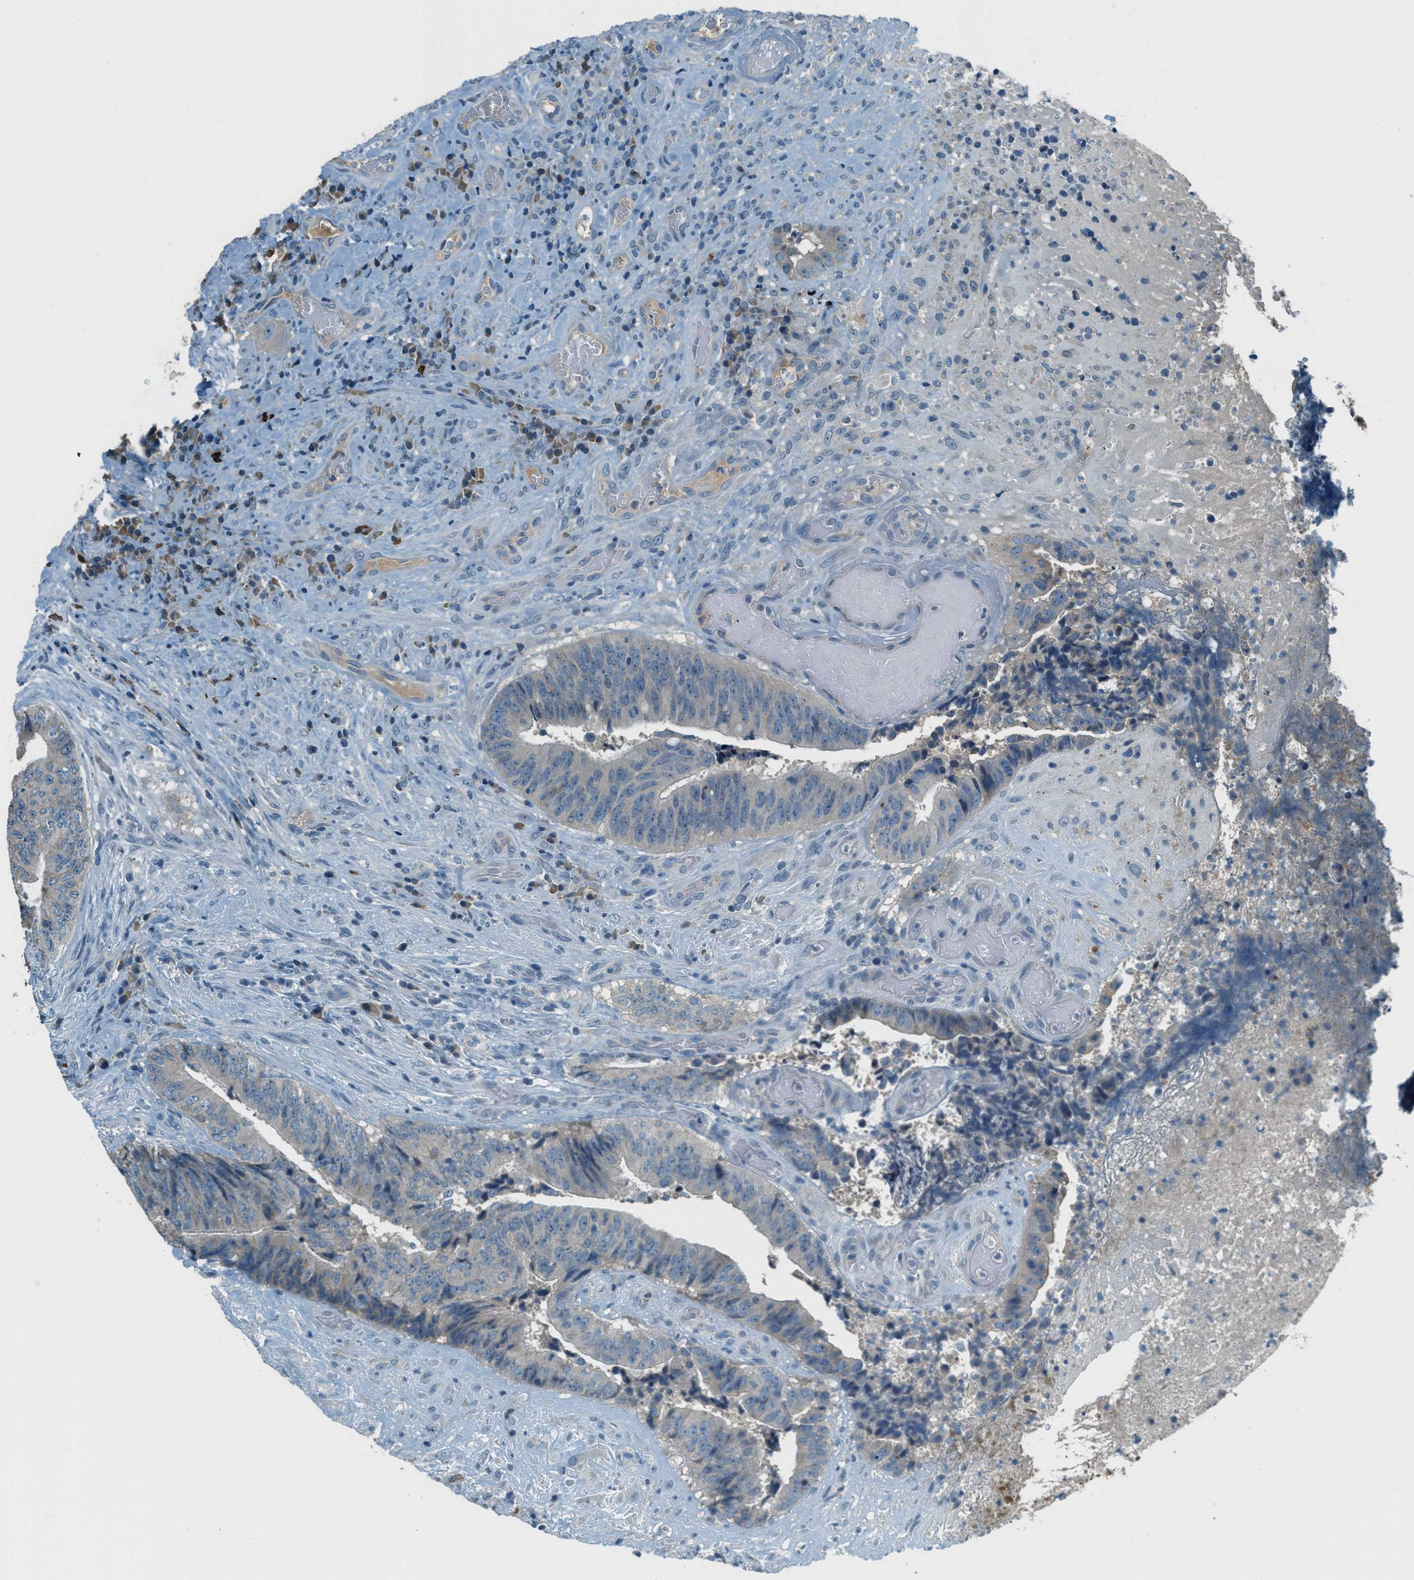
{"staining": {"intensity": "negative", "quantity": "none", "location": "none"}, "tissue": "colorectal cancer", "cell_type": "Tumor cells", "image_type": "cancer", "snomed": [{"axis": "morphology", "description": "Adenocarcinoma, NOS"}, {"axis": "topography", "description": "Rectum"}], "caption": "Immunohistochemistry (IHC) micrograph of neoplastic tissue: colorectal cancer stained with DAB (3,3'-diaminobenzidine) displays no significant protein staining in tumor cells. (DAB immunohistochemistry with hematoxylin counter stain).", "gene": "MSLN", "patient": {"sex": "male", "age": 72}}